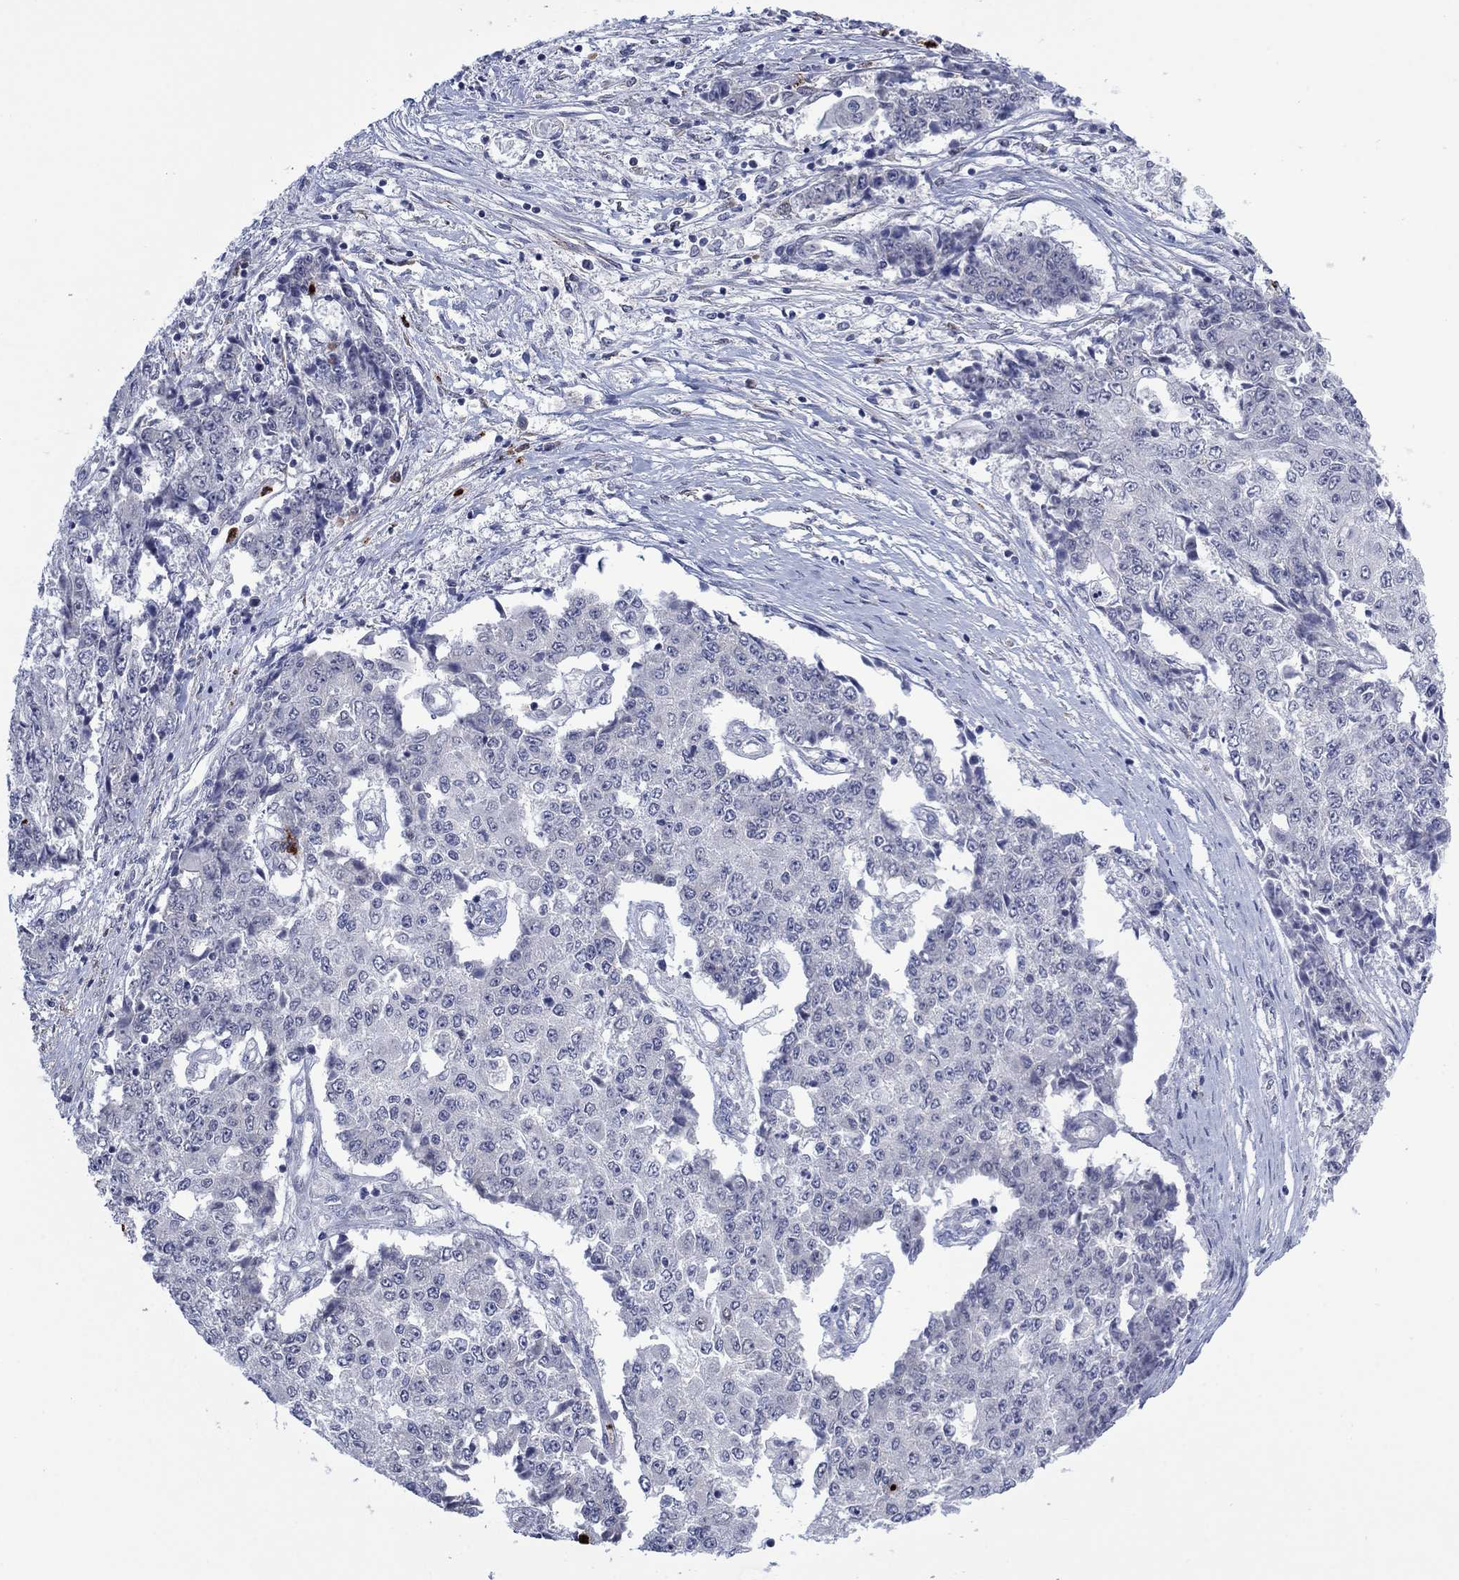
{"staining": {"intensity": "negative", "quantity": "none", "location": "none"}, "tissue": "ovarian cancer", "cell_type": "Tumor cells", "image_type": "cancer", "snomed": [{"axis": "morphology", "description": "Carcinoma, endometroid"}, {"axis": "topography", "description": "Ovary"}], "caption": "A photomicrograph of ovarian cancer stained for a protein shows no brown staining in tumor cells.", "gene": "MTRFR", "patient": {"sex": "female", "age": 42}}